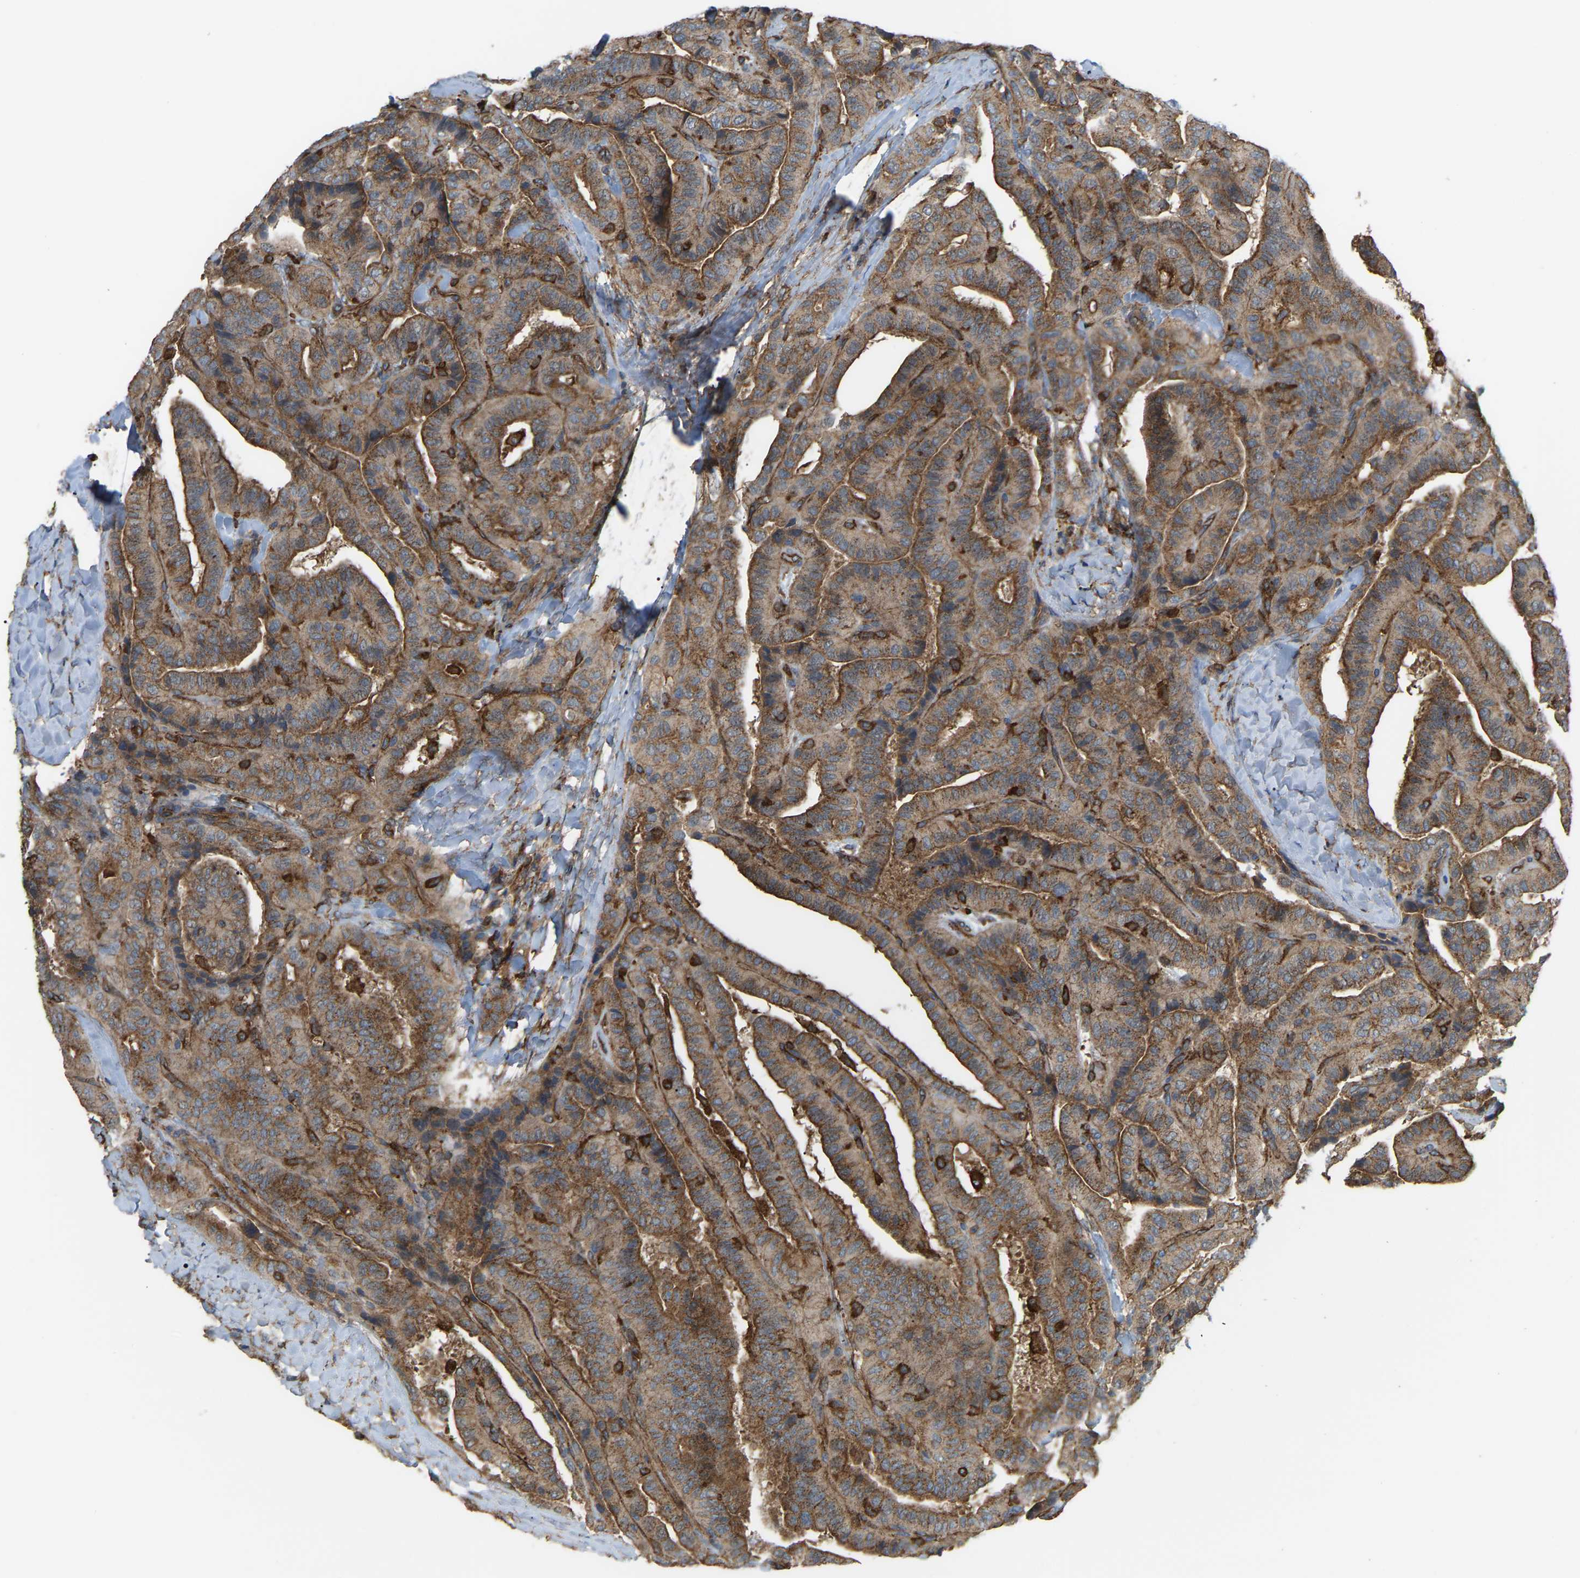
{"staining": {"intensity": "moderate", "quantity": ">75%", "location": "cytoplasmic/membranous"}, "tissue": "thyroid cancer", "cell_type": "Tumor cells", "image_type": "cancer", "snomed": [{"axis": "morphology", "description": "Papillary adenocarcinoma, NOS"}, {"axis": "topography", "description": "Thyroid gland"}], "caption": "Immunohistochemical staining of human thyroid cancer exhibits medium levels of moderate cytoplasmic/membranous protein expression in approximately >75% of tumor cells. (IHC, brightfield microscopy, high magnification).", "gene": "PICALM", "patient": {"sex": "male", "age": 77}}